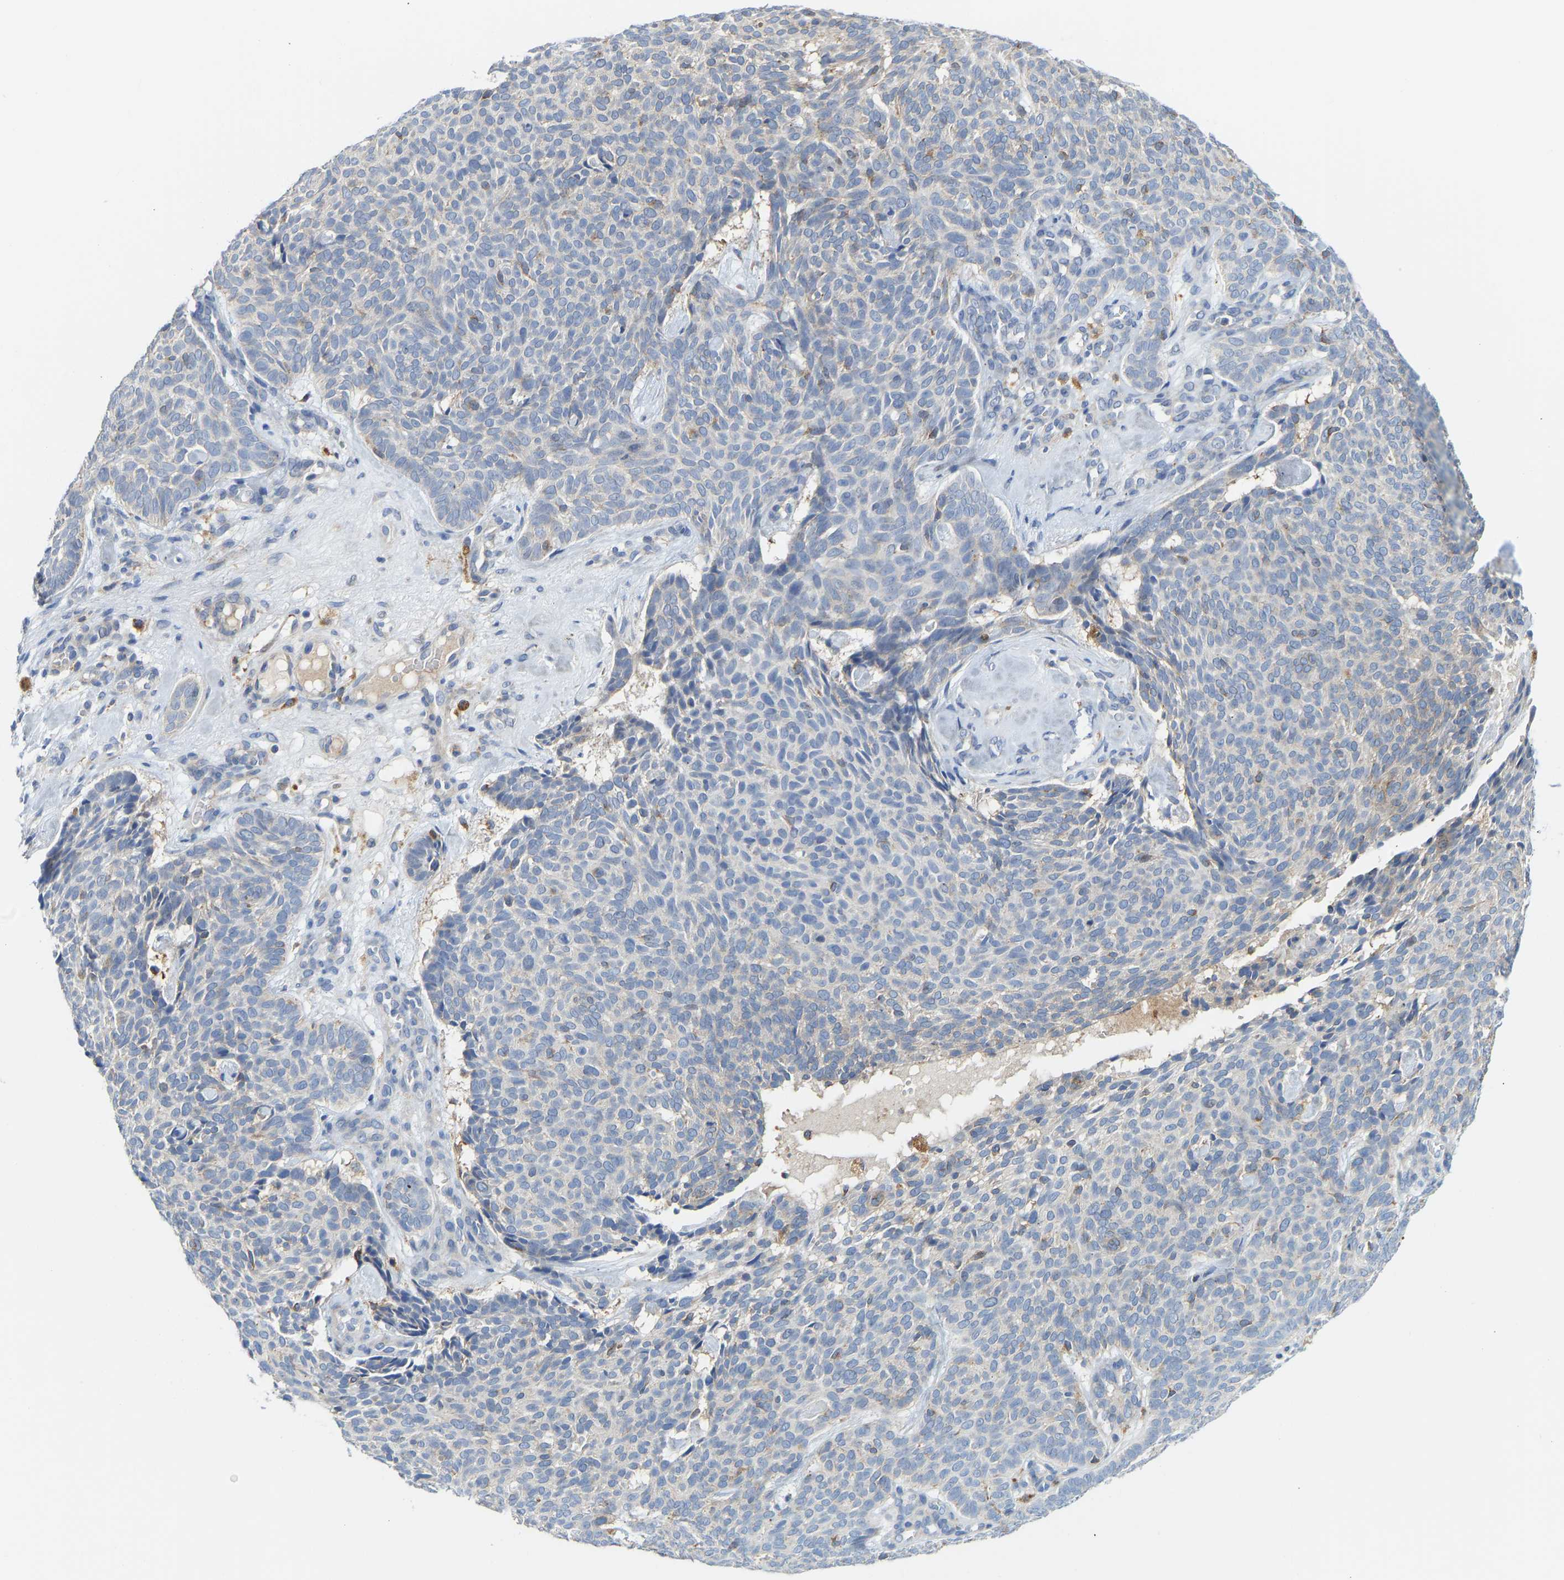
{"staining": {"intensity": "negative", "quantity": "none", "location": "none"}, "tissue": "skin cancer", "cell_type": "Tumor cells", "image_type": "cancer", "snomed": [{"axis": "morphology", "description": "Basal cell carcinoma"}, {"axis": "topography", "description": "Skin"}], "caption": "Immunohistochemical staining of skin cancer (basal cell carcinoma) reveals no significant positivity in tumor cells.", "gene": "ATP6V1E1", "patient": {"sex": "male", "age": 61}}